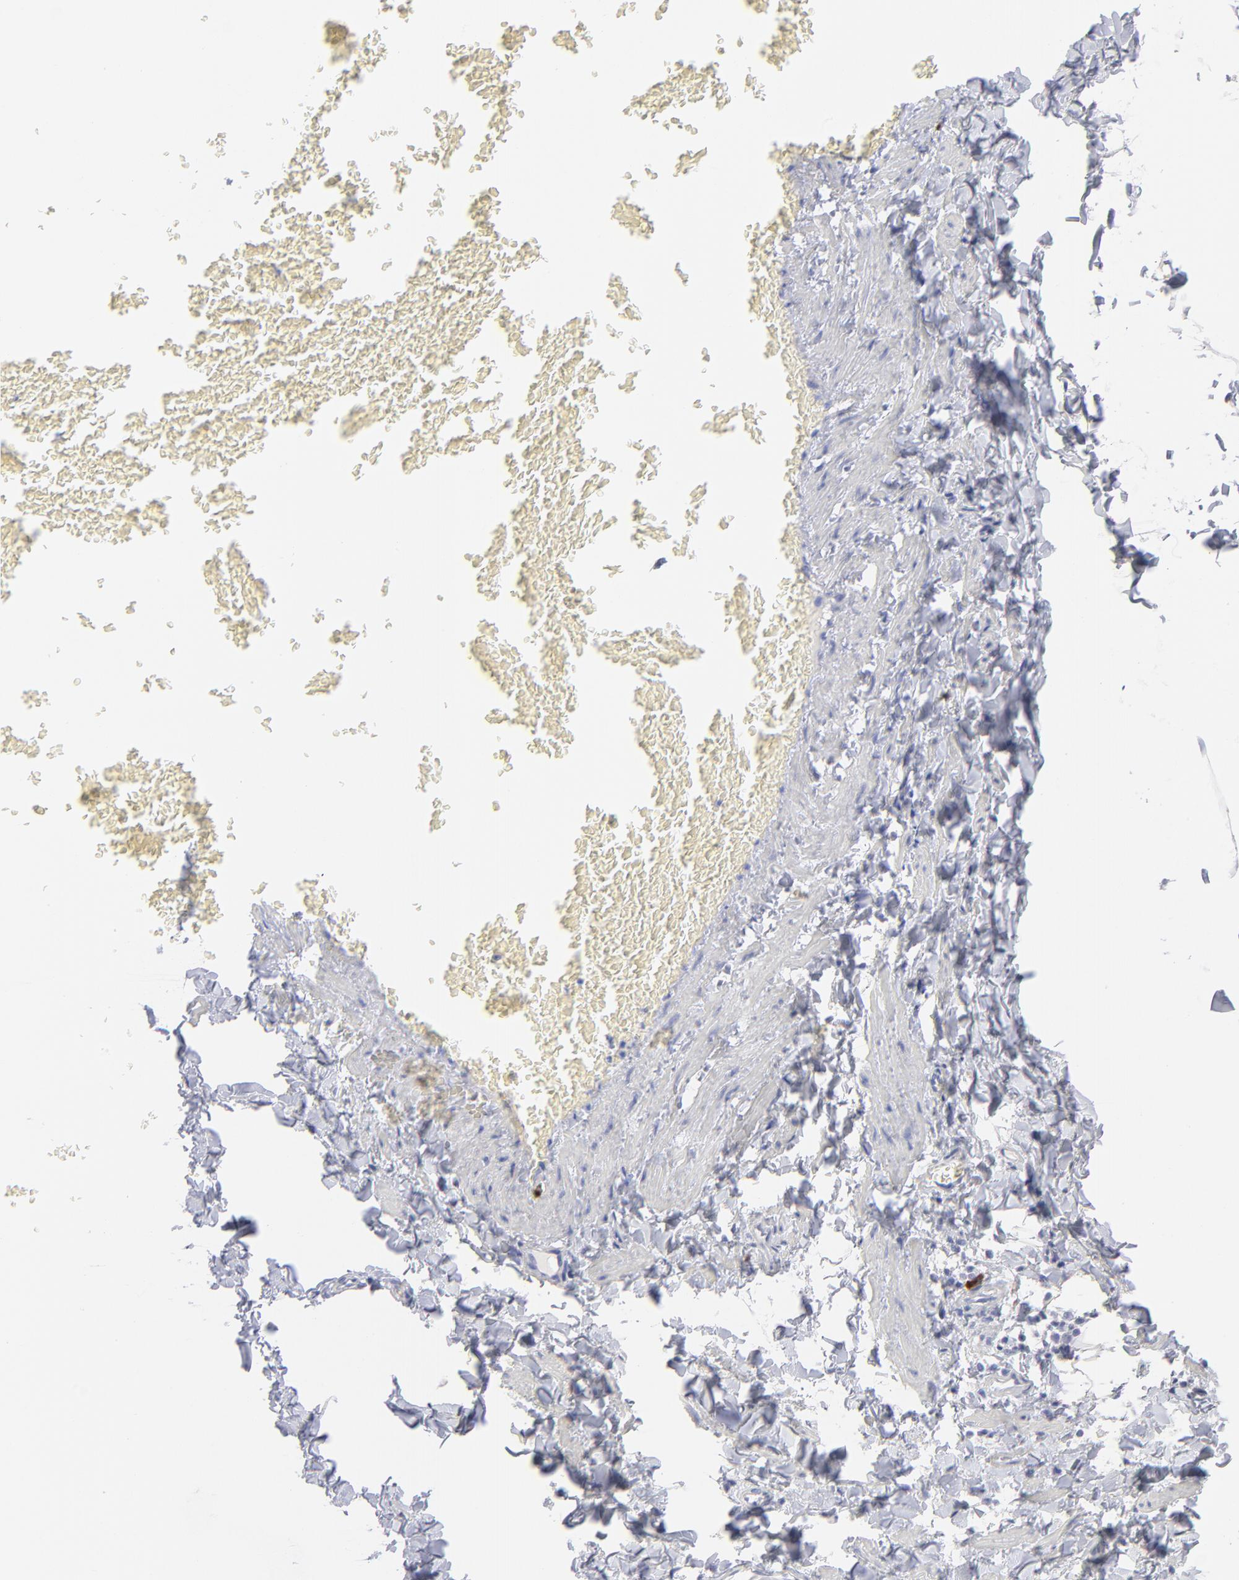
{"staining": {"intensity": "negative", "quantity": "none", "location": "none"}, "tissue": "adipose tissue", "cell_type": "Adipocytes", "image_type": "normal", "snomed": [{"axis": "morphology", "description": "Normal tissue, NOS"}, {"axis": "topography", "description": "Vascular tissue"}], "caption": "This is an immunohistochemistry (IHC) image of normal adipose tissue. There is no staining in adipocytes.", "gene": "CCNB1", "patient": {"sex": "male", "age": 41}}